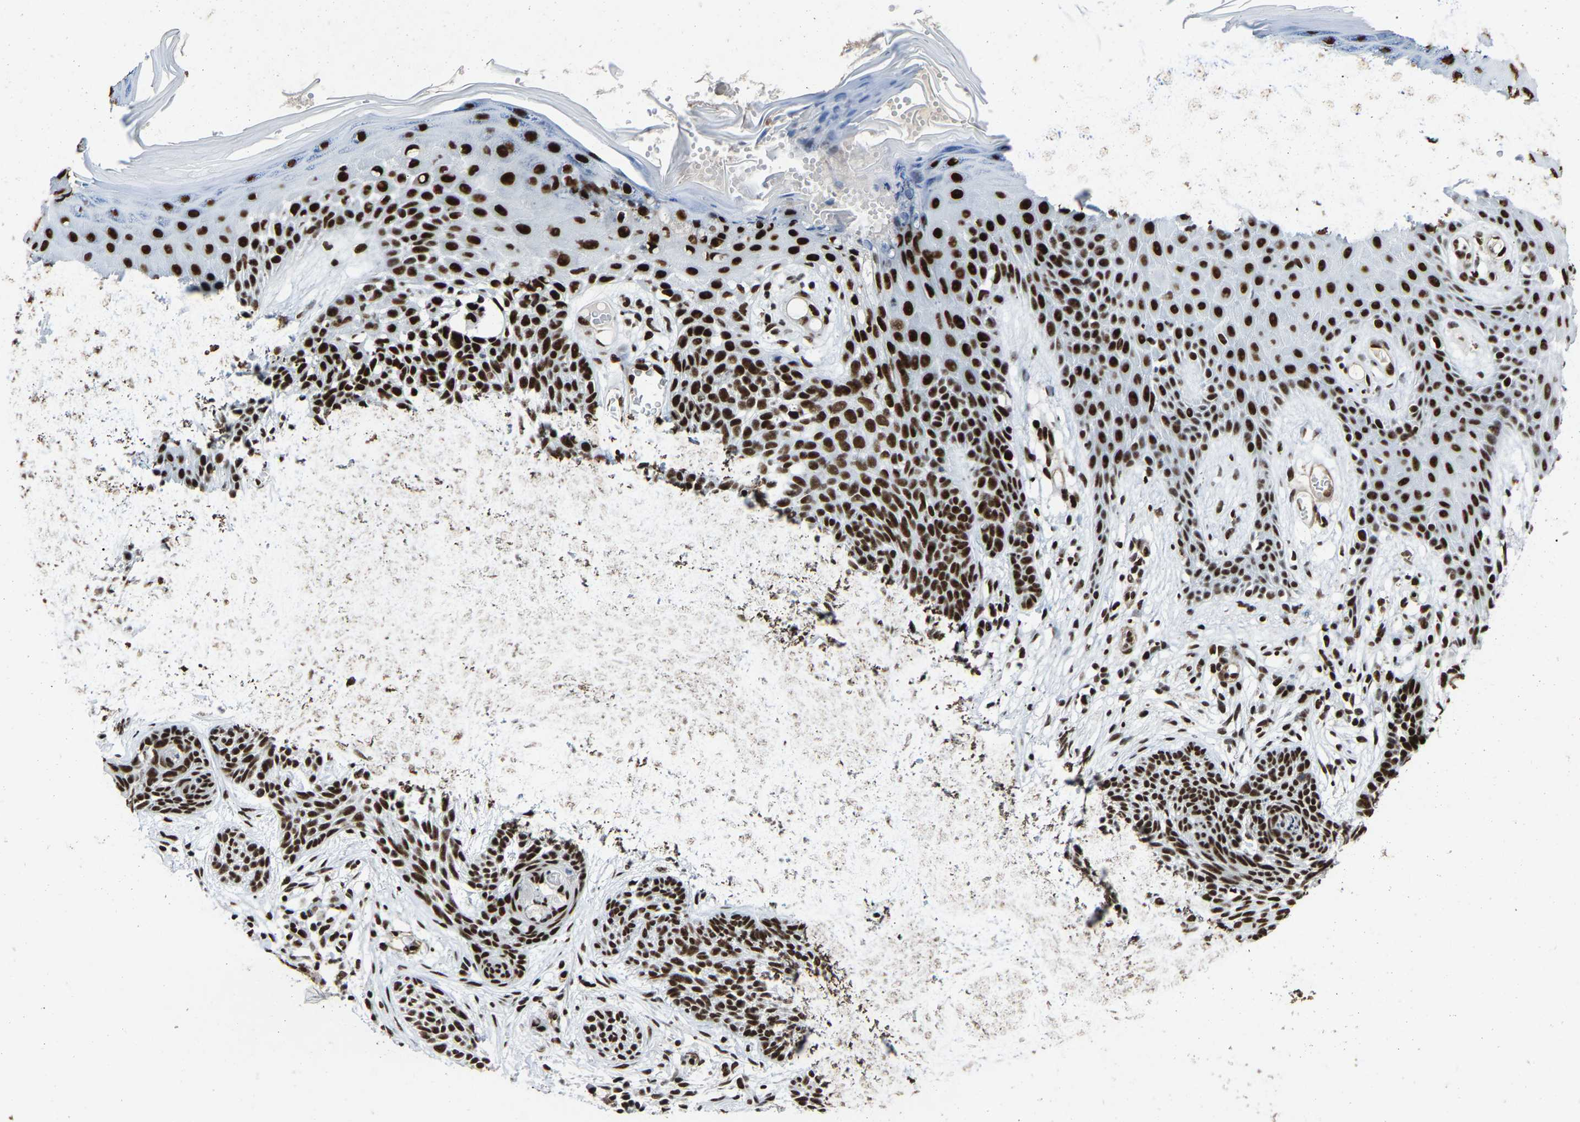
{"staining": {"intensity": "strong", "quantity": ">75%", "location": "nuclear"}, "tissue": "skin cancer", "cell_type": "Tumor cells", "image_type": "cancer", "snomed": [{"axis": "morphology", "description": "Basal cell carcinoma"}, {"axis": "topography", "description": "Skin"}], "caption": "Brown immunohistochemical staining in skin cancer (basal cell carcinoma) displays strong nuclear staining in about >75% of tumor cells.", "gene": "DDX5", "patient": {"sex": "female", "age": 59}}